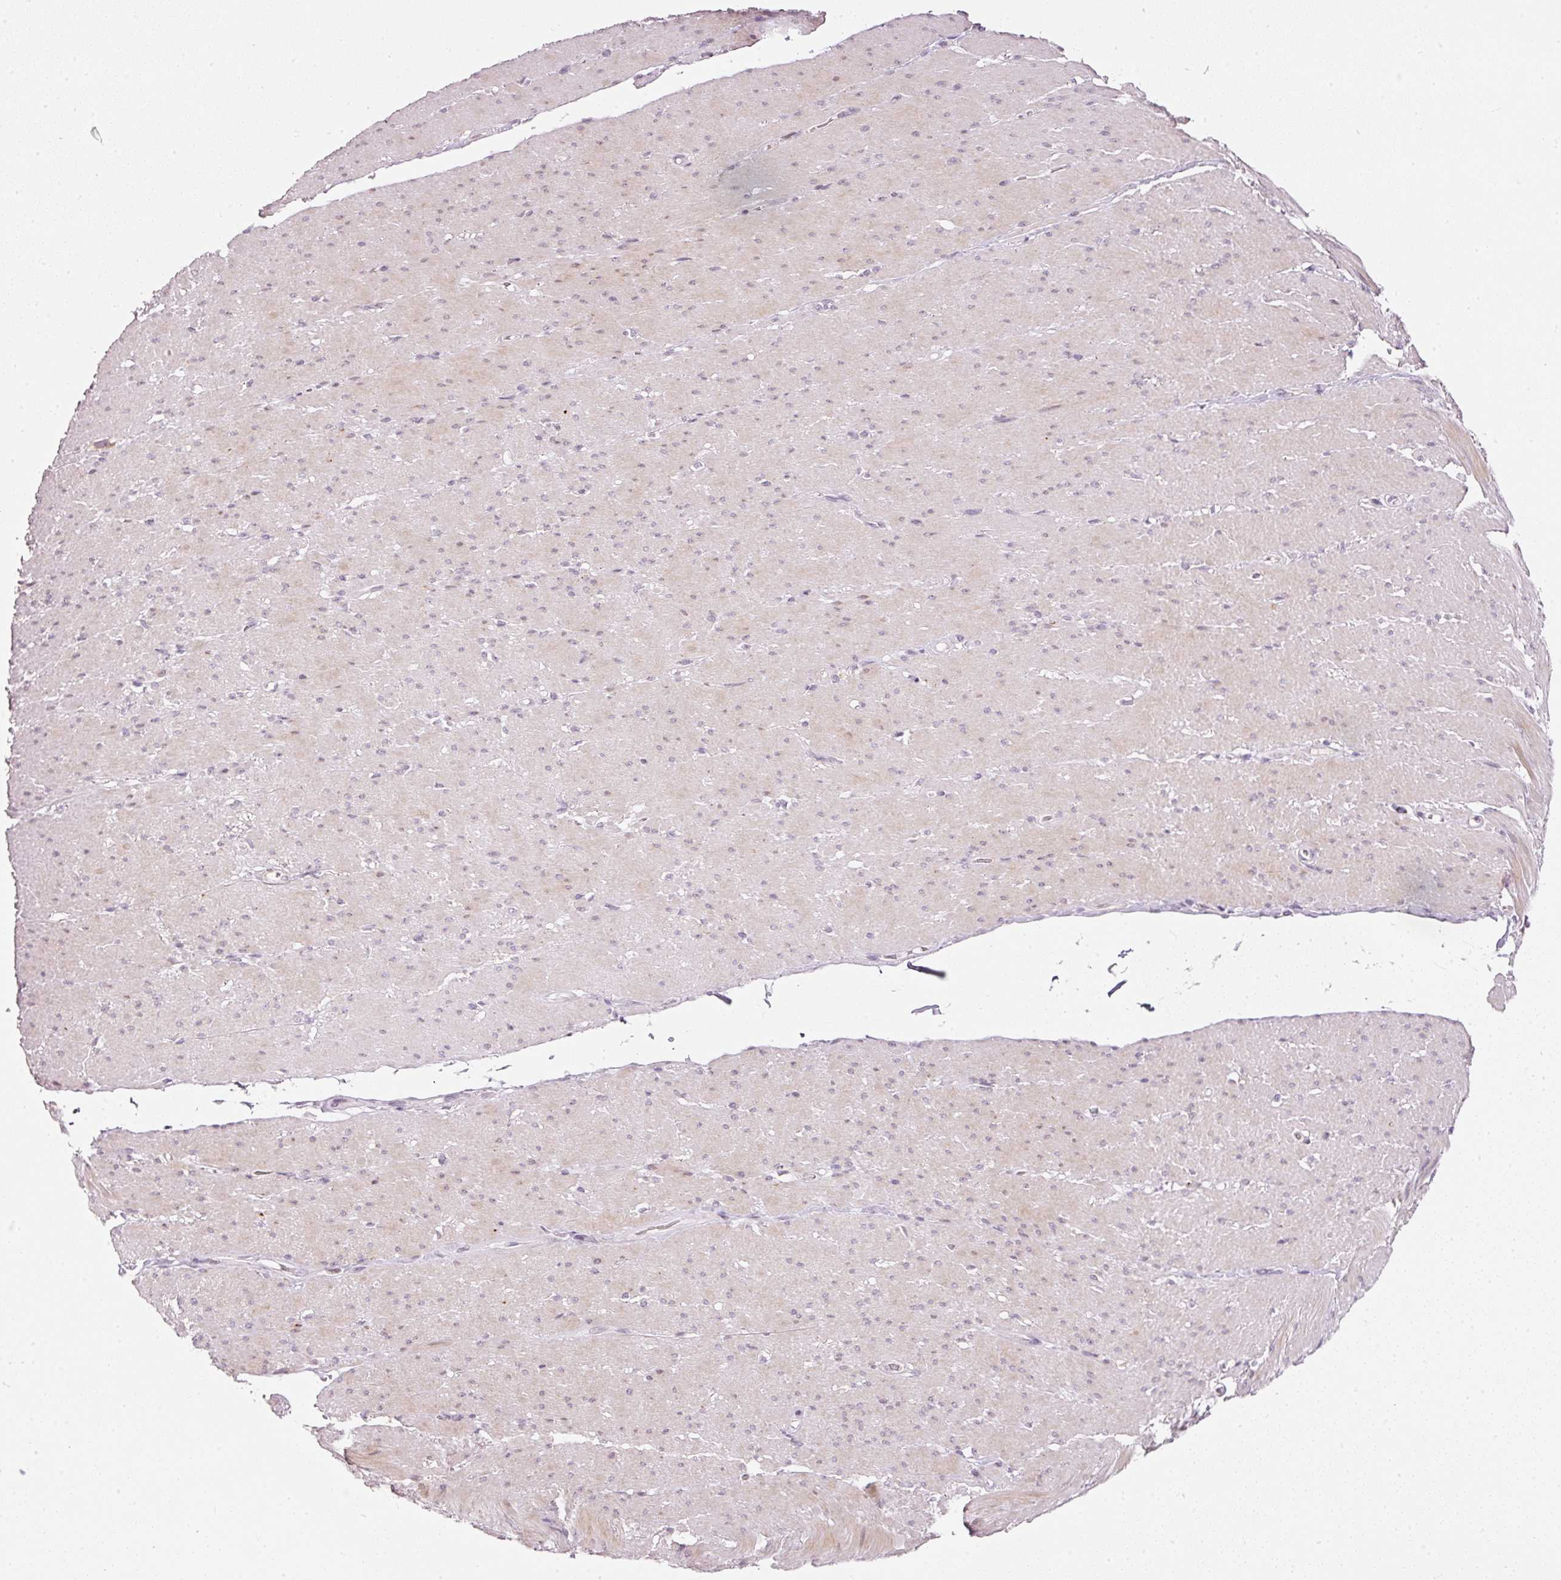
{"staining": {"intensity": "weak", "quantity": "<25%", "location": "cytoplasmic/membranous"}, "tissue": "smooth muscle", "cell_type": "Smooth muscle cells", "image_type": "normal", "snomed": [{"axis": "morphology", "description": "Normal tissue, NOS"}, {"axis": "topography", "description": "Smooth muscle"}, {"axis": "topography", "description": "Rectum"}], "caption": "The immunohistochemistry photomicrograph has no significant positivity in smooth muscle cells of smooth muscle. (Stains: DAB (3,3'-diaminobenzidine) IHC with hematoxylin counter stain, Microscopy: brightfield microscopy at high magnification).", "gene": "NRDE2", "patient": {"sex": "male", "age": 53}}